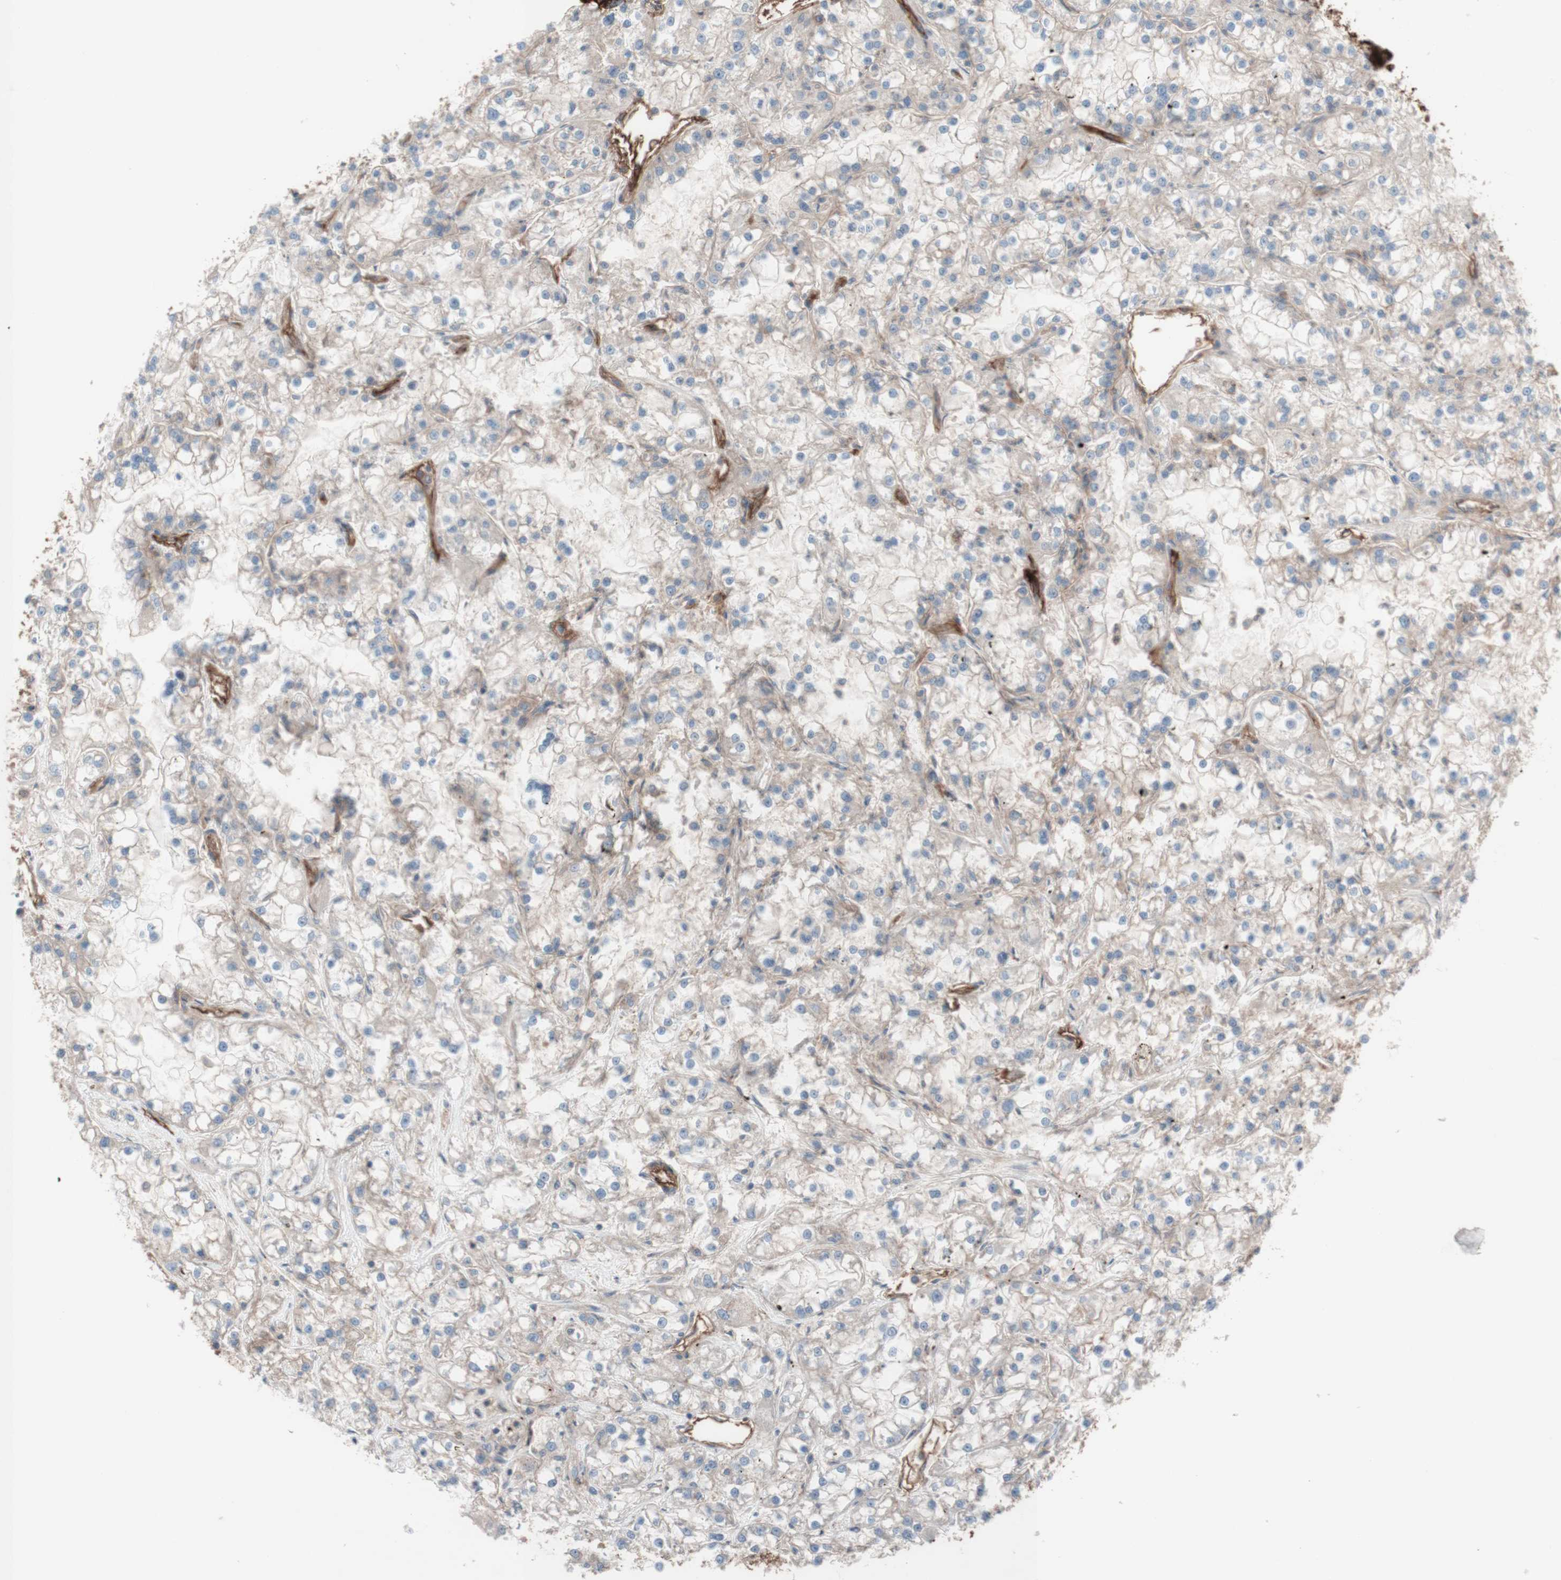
{"staining": {"intensity": "weak", "quantity": "25%-75%", "location": "cytoplasmic/membranous"}, "tissue": "renal cancer", "cell_type": "Tumor cells", "image_type": "cancer", "snomed": [{"axis": "morphology", "description": "Adenocarcinoma, NOS"}, {"axis": "topography", "description": "Kidney"}], "caption": "Approximately 25%-75% of tumor cells in human renal cancer (adenocarcinoma) display weak cytoplasmic/membranous protein staining as visualized by brown immunohistochemical staining.", "gene": "CD46", "patient": {"sex": "female", "age": 52}}